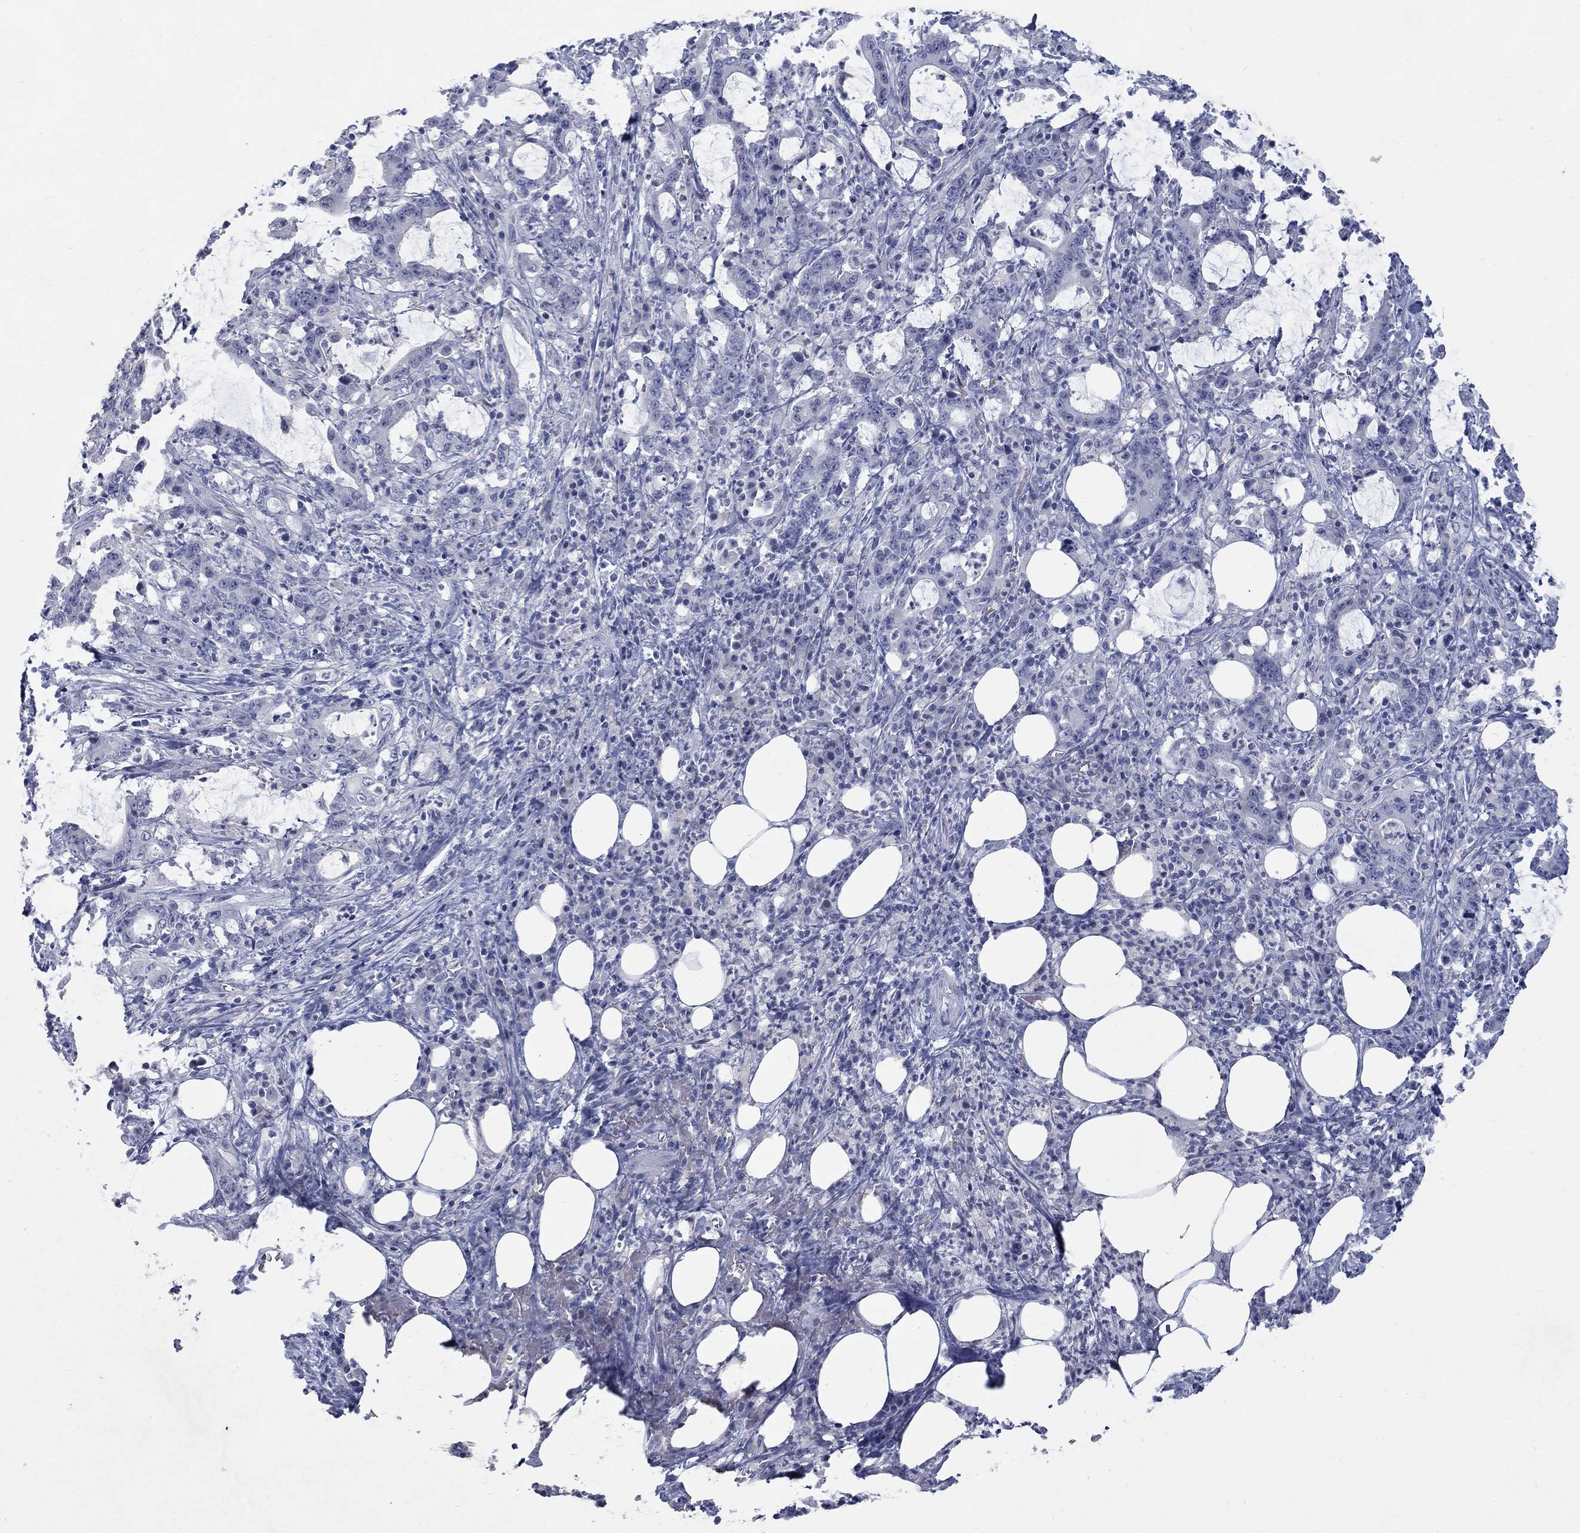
{"staining": {"intensity": "negative", "quantity": "none", "location": "none"}, "tissue": "stomach cancer", "cell_type": "Tumor cells", "image_type": "cancer", "snomed": [{"axis": "morphology", "description": "Adenocarcinoma, NOS"}, {"axis": "topography", "description": "Stomach, upper"}], "caption": "This is an immunohistochemistry micrograph of human stomach adenocarcinoma. There is no staining in tumor cells.", "gene": "RFTN2", "patient": {"sex": "male", "age": 68}}